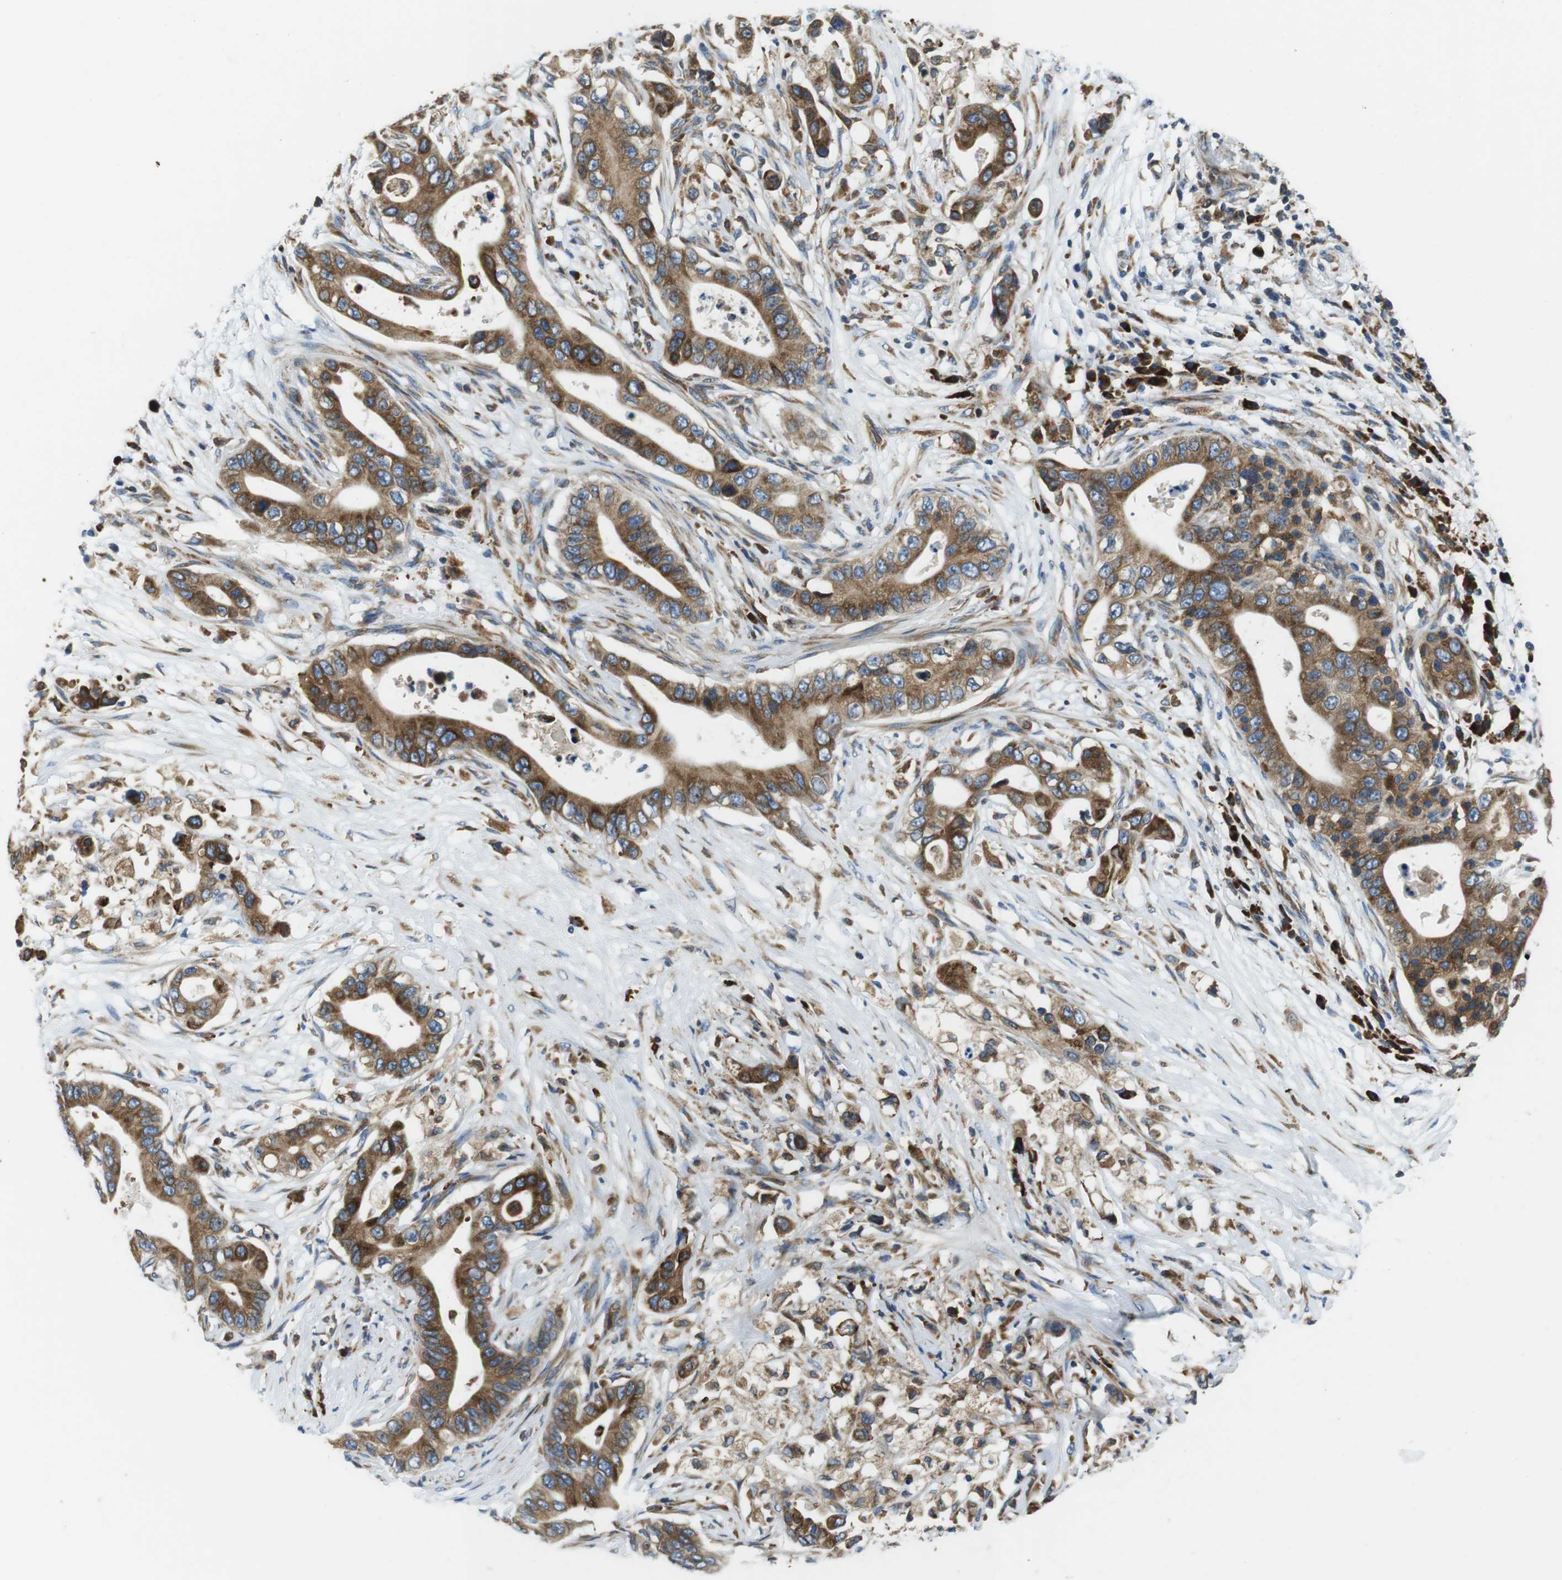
{"staining": {"intensity": "moderate", "quantity": ">75%", "location": "cytoplasmic/membranous"}, "tissue": "pancreatic cancer", "cell_type": "Tumor cells", "image_type": "cancer", "snomed": [{"axis": "morphology", "description": "Adenocarcinoma, NOS"}, {"axis": "topography", "description": "Pancreas"}], "caption": "Protein expression analysis of adenocarcinoma (pancreatic) displays moderate cytoplasmic/membranous expression in about >75% of tumor cells.", "gene": "UGGT1", "patient": {"sex": "male", "age": 77}}